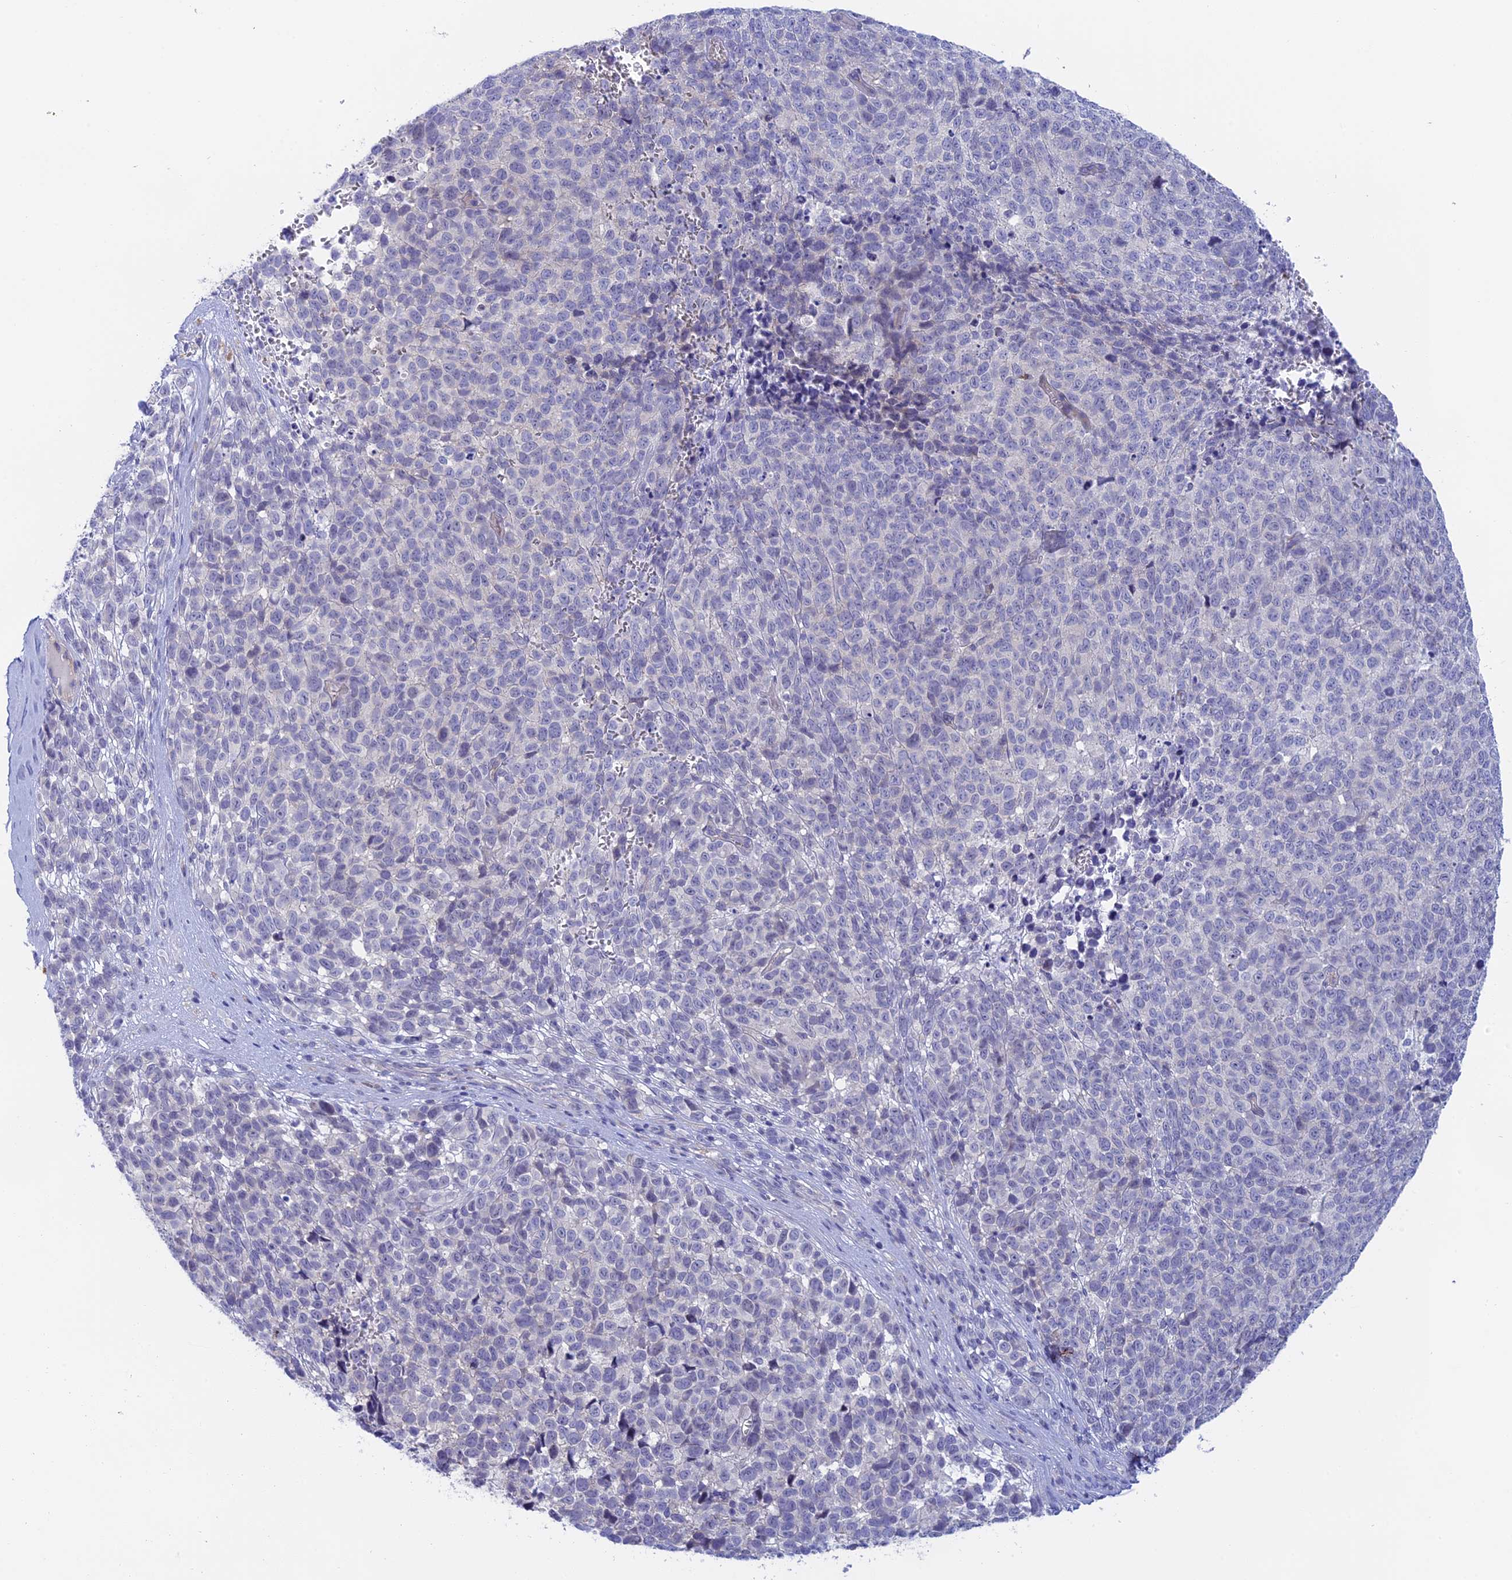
{"staining": {"intensity": "negative", "quantity": "none", "location": "none"}, "tissue": "melanoma", "cell_type": "Tumor cells", "image_type": "cancer", "snomed": [{"axis": "morphology", "description": "Malignant melanoma, NOS"}, {"axis": "topography", "description": "Nose, NOS"}], "caption": "This is an immunohistochemistry histopathology image of malignant melanoma. There is no expression in tumor cells.", "gene": "GLB1L", "patient": {"sex": "female", "age": 48}}